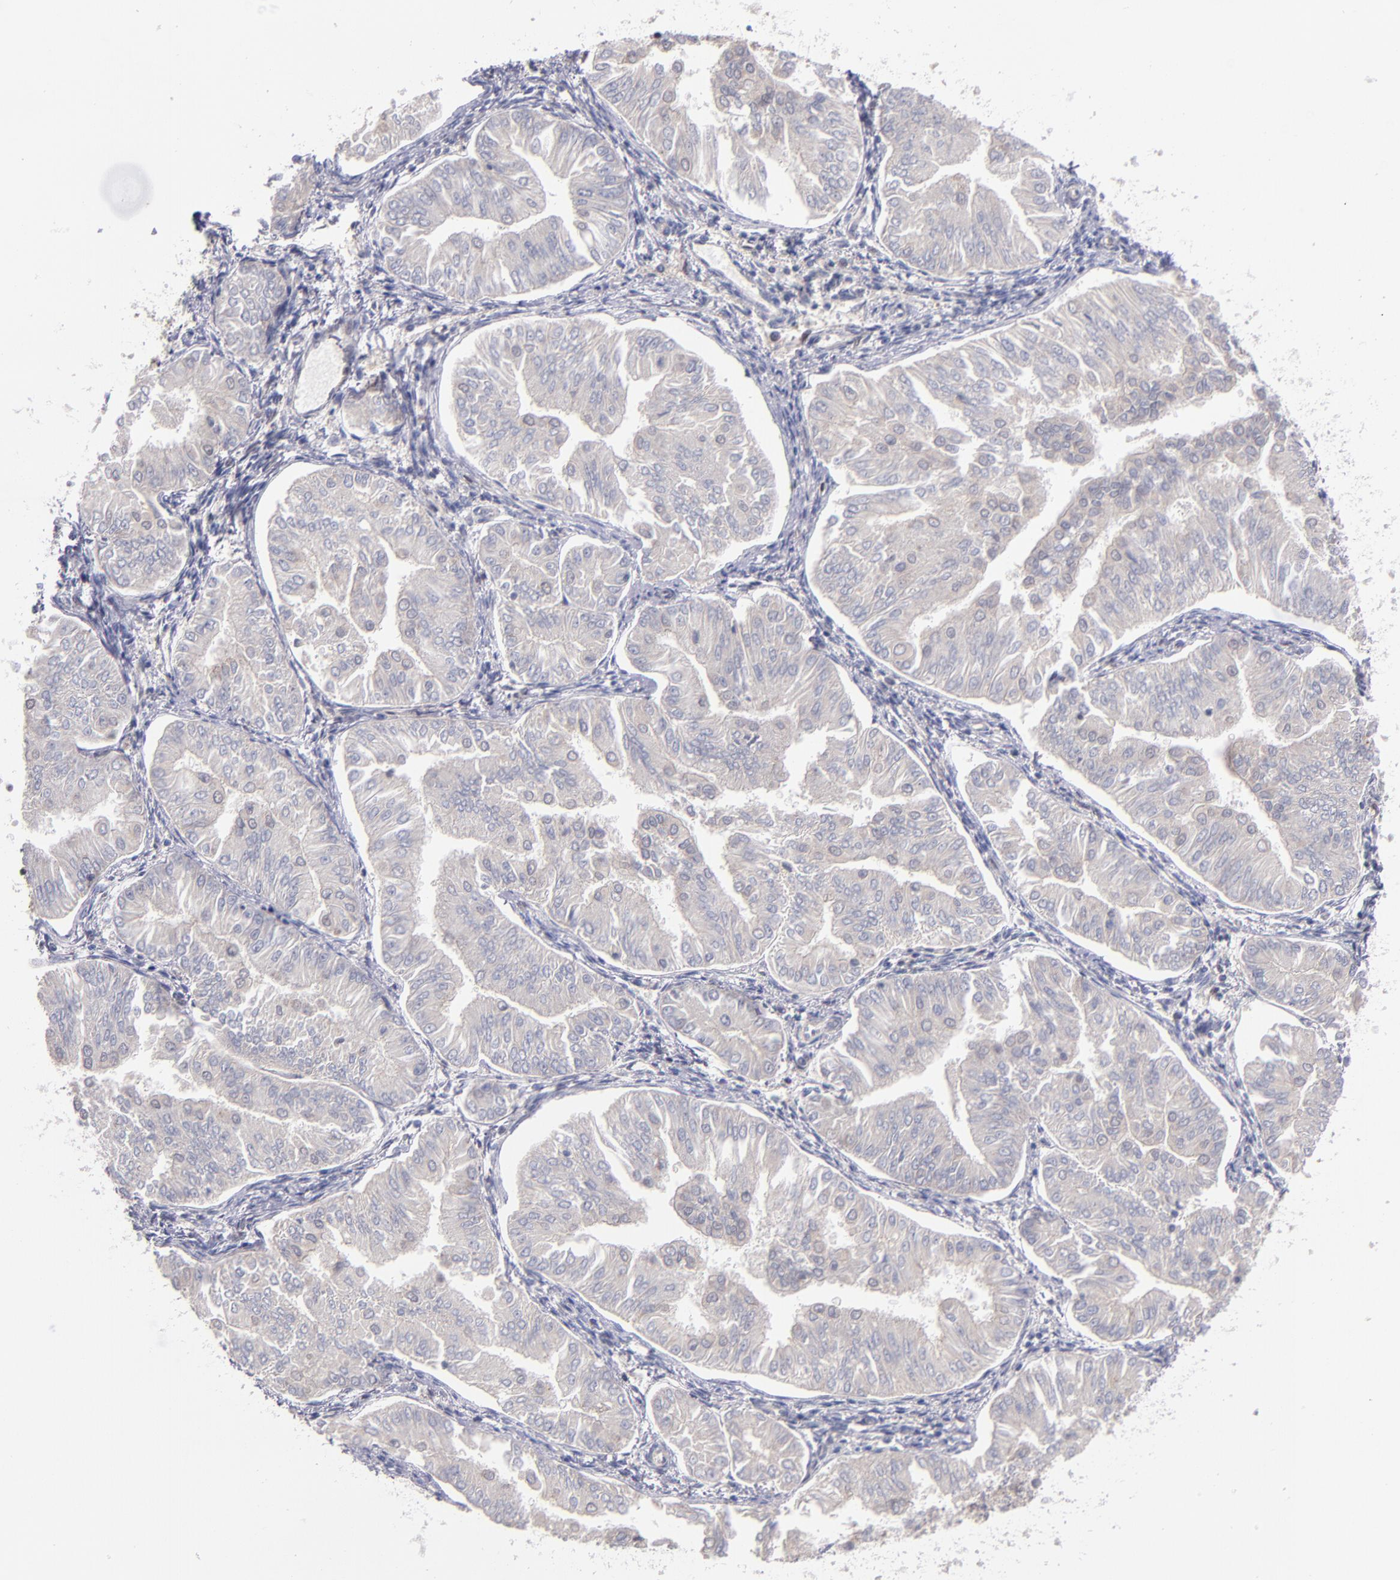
{"staining": {"intensity": "moderate", "quantity": "25%-75%", "location": "nuclear"}, "tissue": "endometrial cancer", "cell_type": "Tumor cells", "image_type": "cancer", "snomed": [{"axis": "morphology", "description": "Adenocarcinoma, NOS"}, {"axis": "topography", "description": "Endometrium"}], "caption": "A brown stain highlights moderate nuclear positivity of a protein in human adenocarcinoma (endometrial) tumor cells.", "gene": "EP300", "patient": {"sex": "female", "age": 53}}